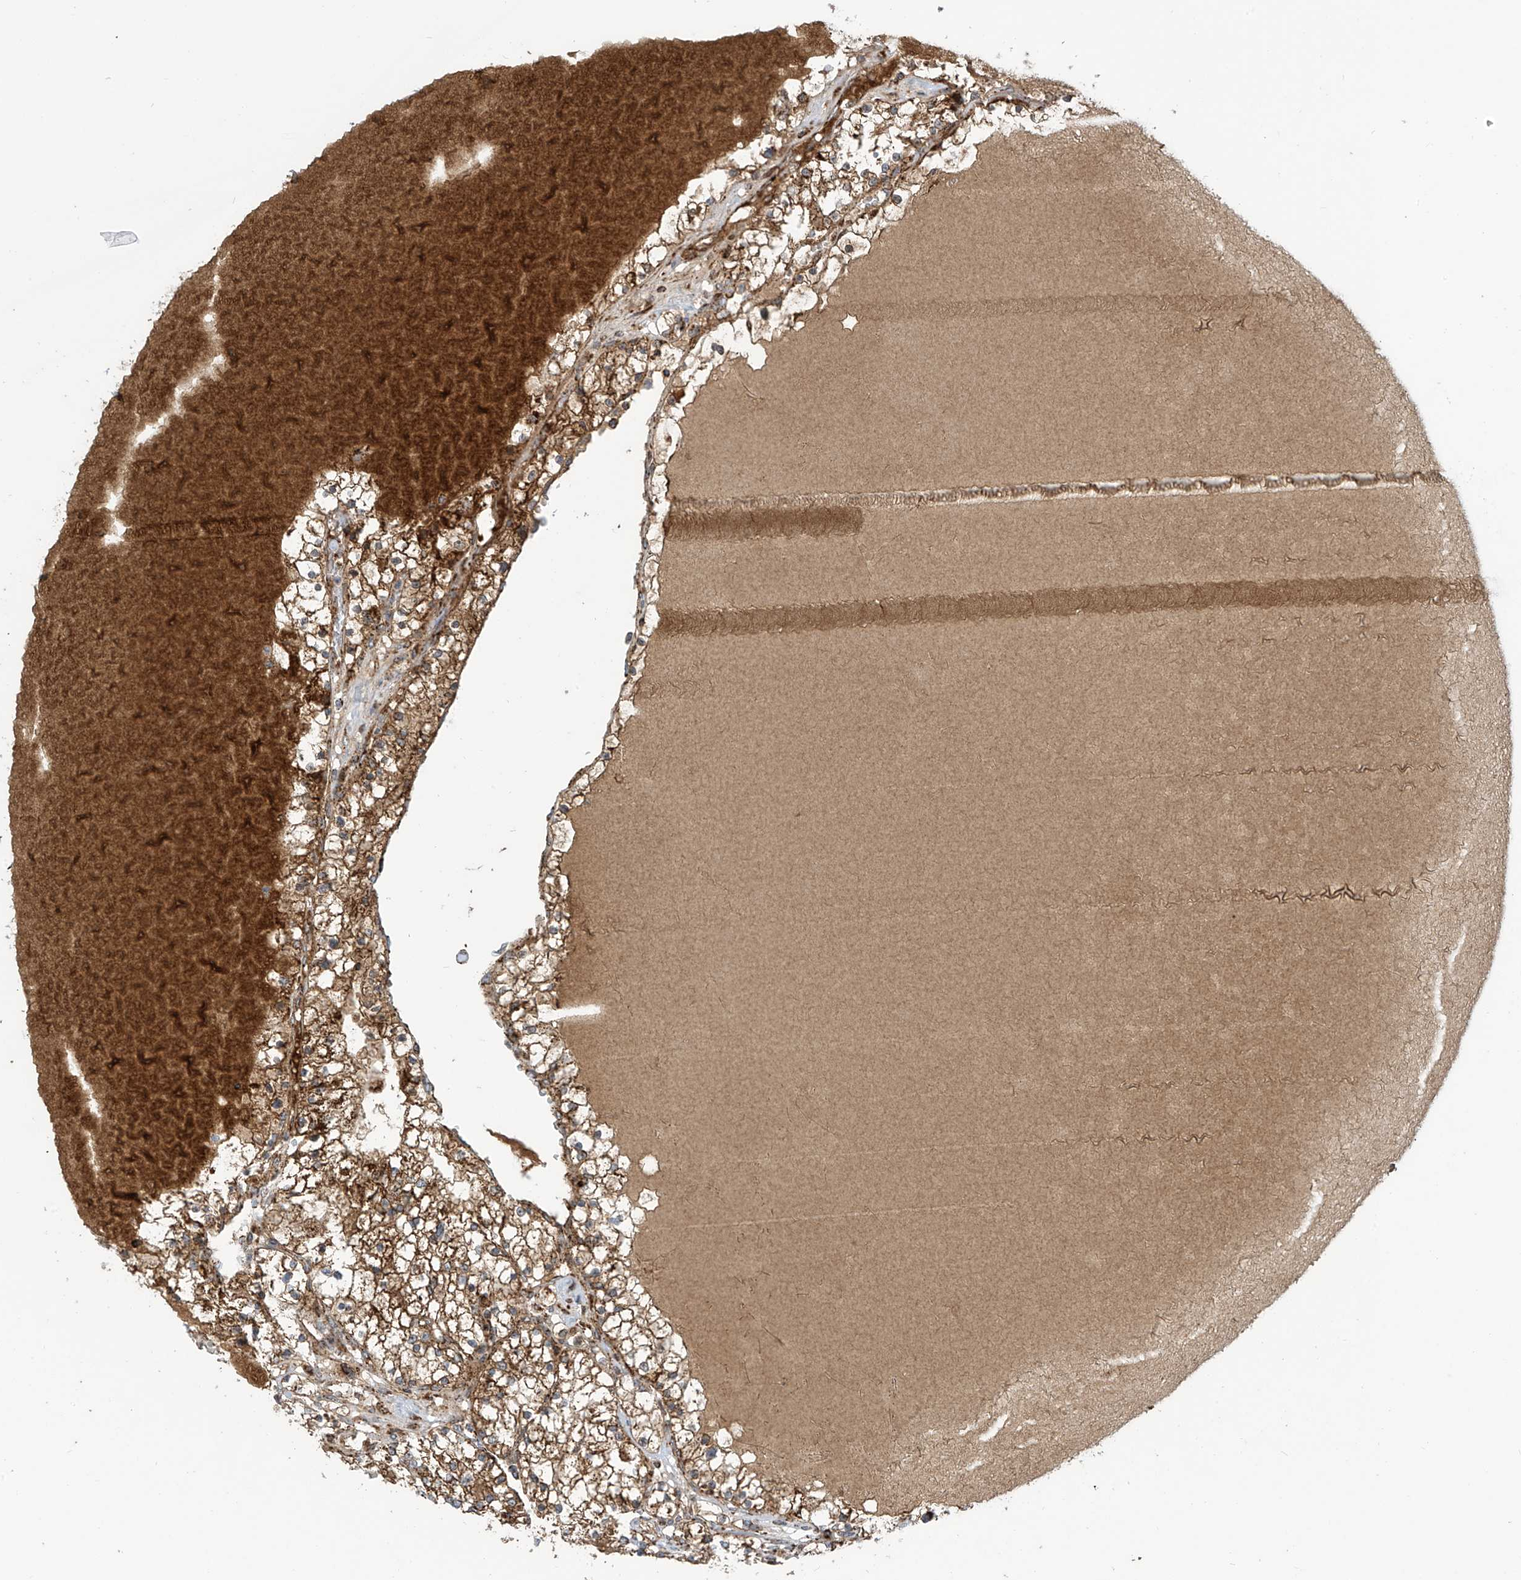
{"staining": {"intensity": "strong", "quantity": ">75%", "location": "cytoplasmic/membranous"}, "tissue": "renal cancer", "cell_type": "Tumor cells", "image_type": "cancer", "snomed": [{"axis": "morphology", "description": "Normal tissue, NOS"}, {"axis": "morphology", "description": "Adenocarcinoma, NOS"}, {"axis": "topography", "description": "Kidney"}], "caption": "The image demonstrates a brown stain indicating the presence of a protein in the cytoplasmic/membranous of tumor cells in adenocarcinoma (renal). Using DAB (3,3'-diaminobenzidine) (brown) and hematoxylin (blue) stains, captured at high magnification using brightfield microscopy.", "gene": "COX10", "patient": {"sex": "male", "age": 68}}